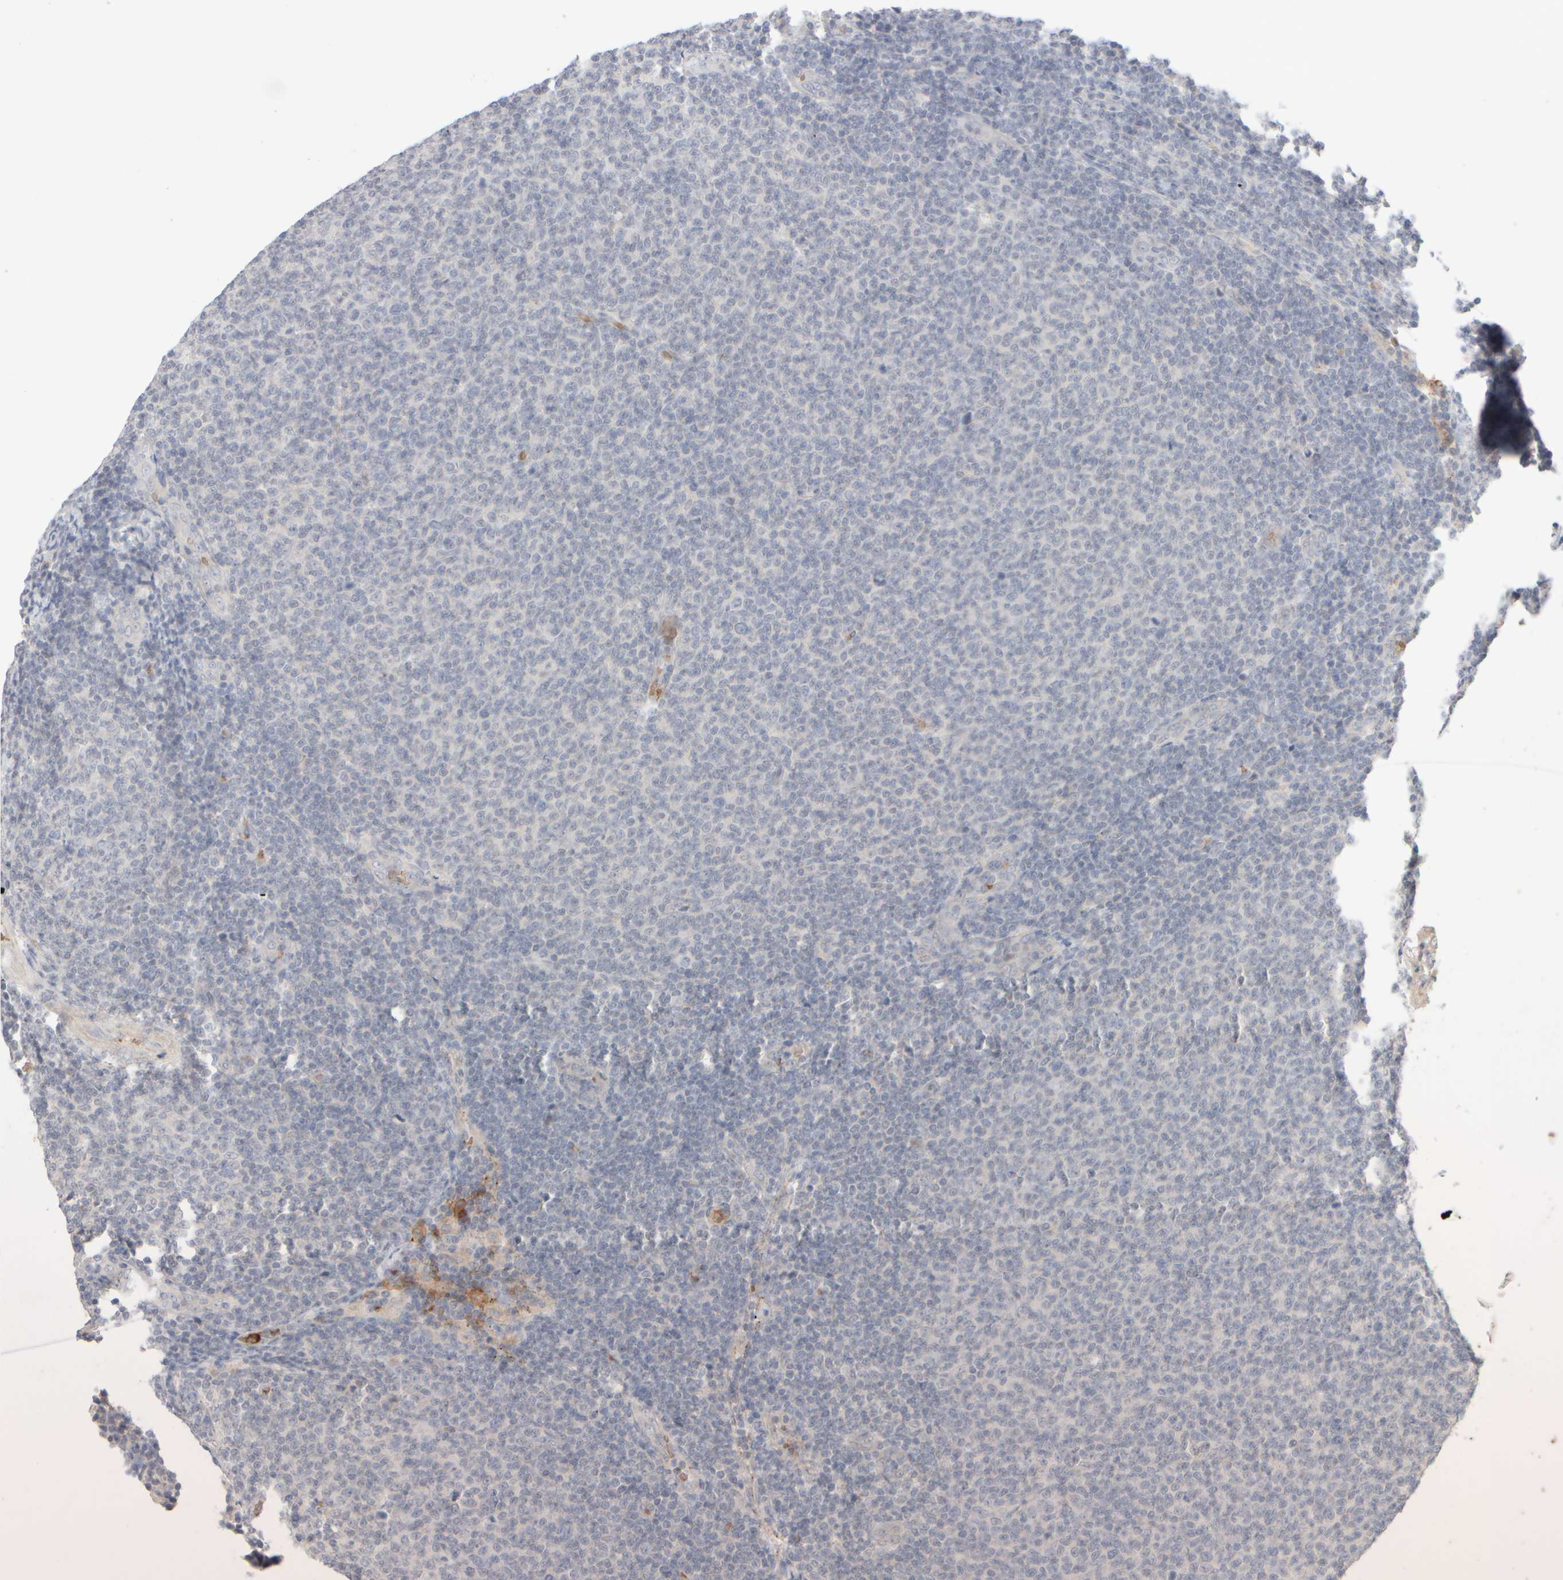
{"staining": {"intensity": "negative", "quantity": "none", "location": "none"}, "tissue": "lymphoma", "cell_type": "Tumor cells", "image_type": "cancer", "snomed": [{"axis": "morphology", "description": "Malignant lymphoma, non-Hodgkin's type, Low grade"}, {"axis": "topography", "description": "Lymph node"}], "caption": "Immunohistochemistry photomicrograph of neoplastic tissue: lymphoma stained with DAB reveals no significant protein positivity in tumor cells. The staining is performed using DAB brown chromogen with nuclei counter-stained in using hematoxylin.", "gene": "MST1", "patient": {"sex": "male", "age": 66}}